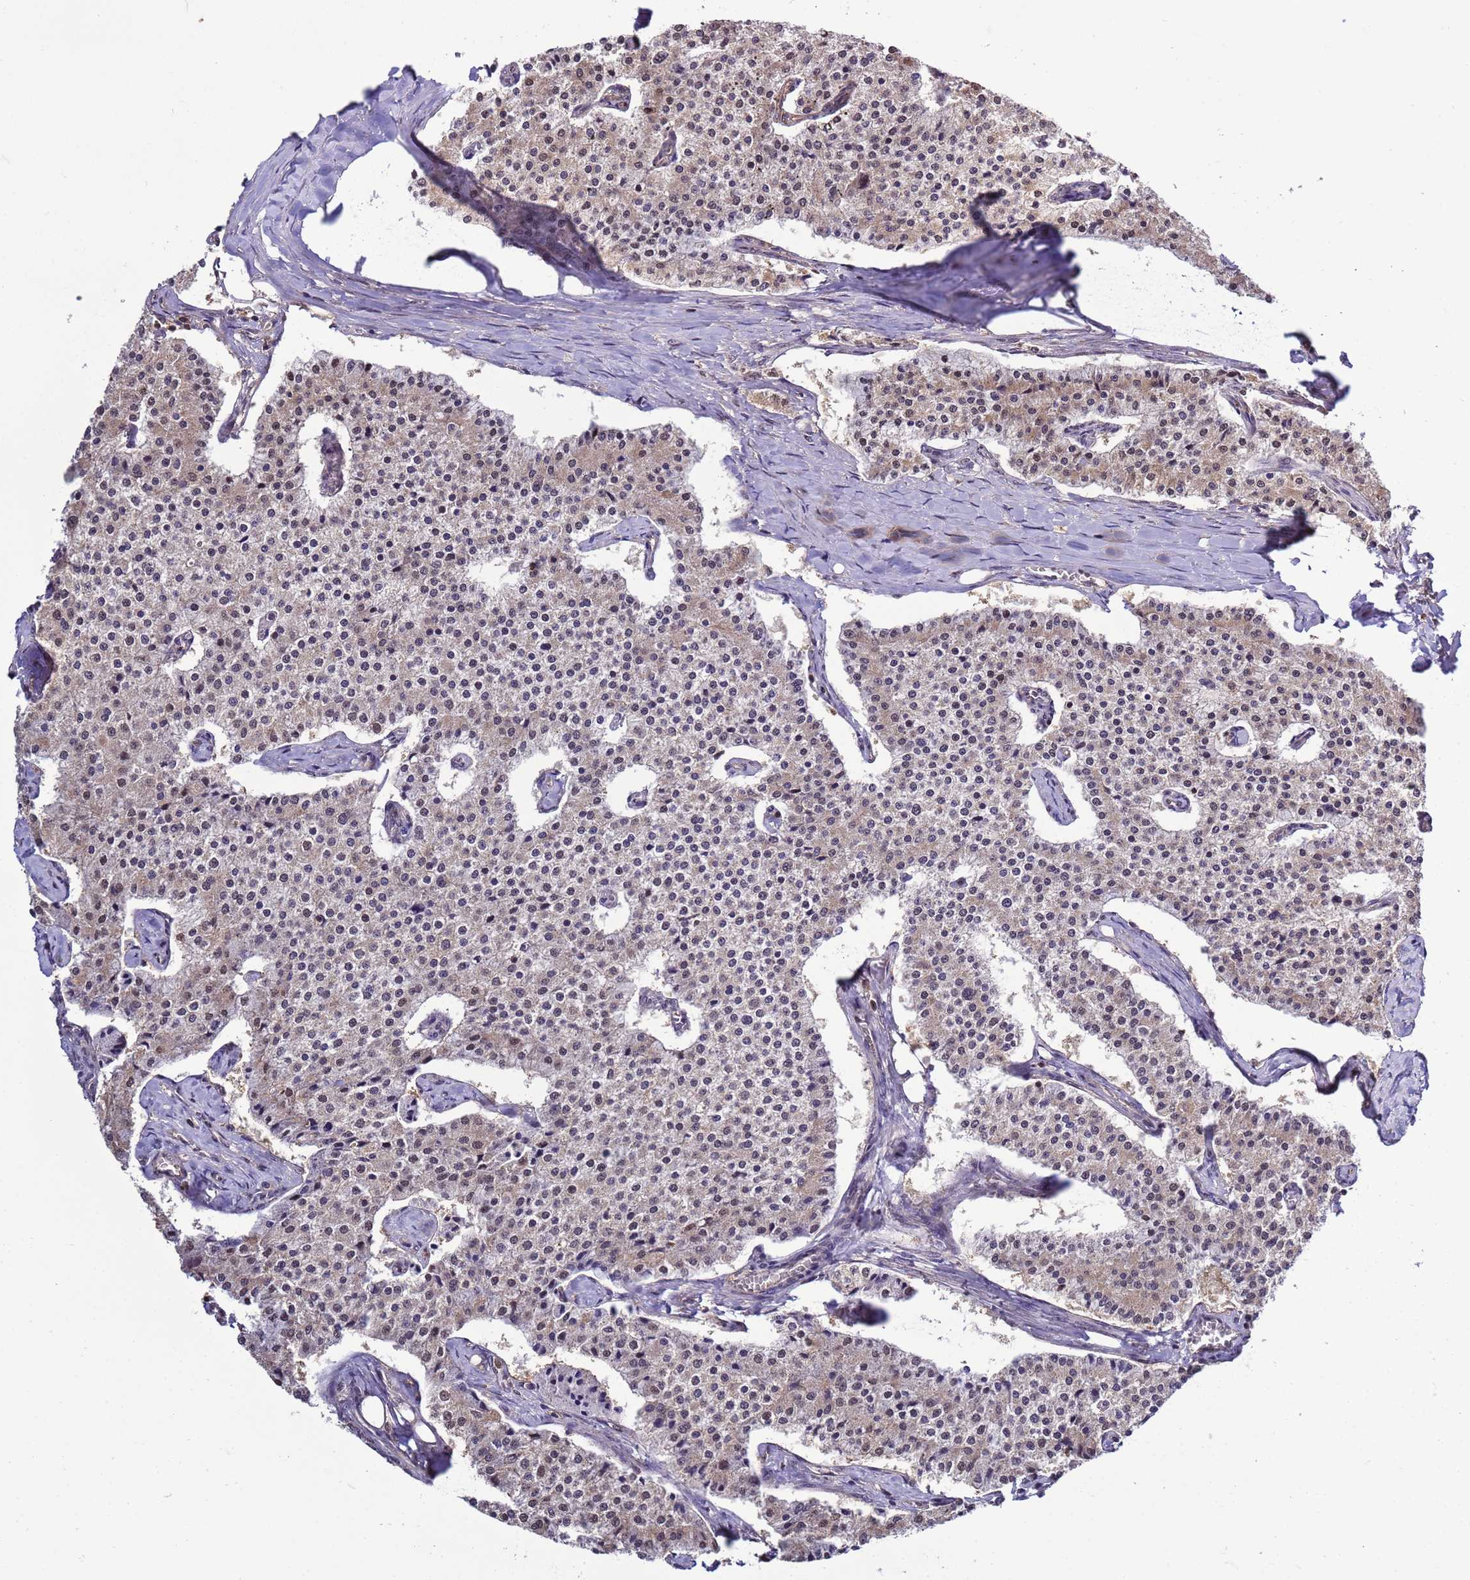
{"staining": {"intensity": "weak", "quantity": "<25%", "location": "cytoplasmic/membranous,nuclear"}, "tissue": "carcinoid", "cell_type": "Tumor cells", "image_type": "cancer", "snomed": [{"axis": "morphology", "description": "Carcinoid, malignant, NOS"}, {"axis": "topography", "description": "Colon"}], "caption": "DAB (3,3'-diaminobenzidine) immunohistochemical staining of carcinoid shows no significant expression in tumor cells.", "gene": "GEN1", "patient": {"sex": "female", "age": 52}}